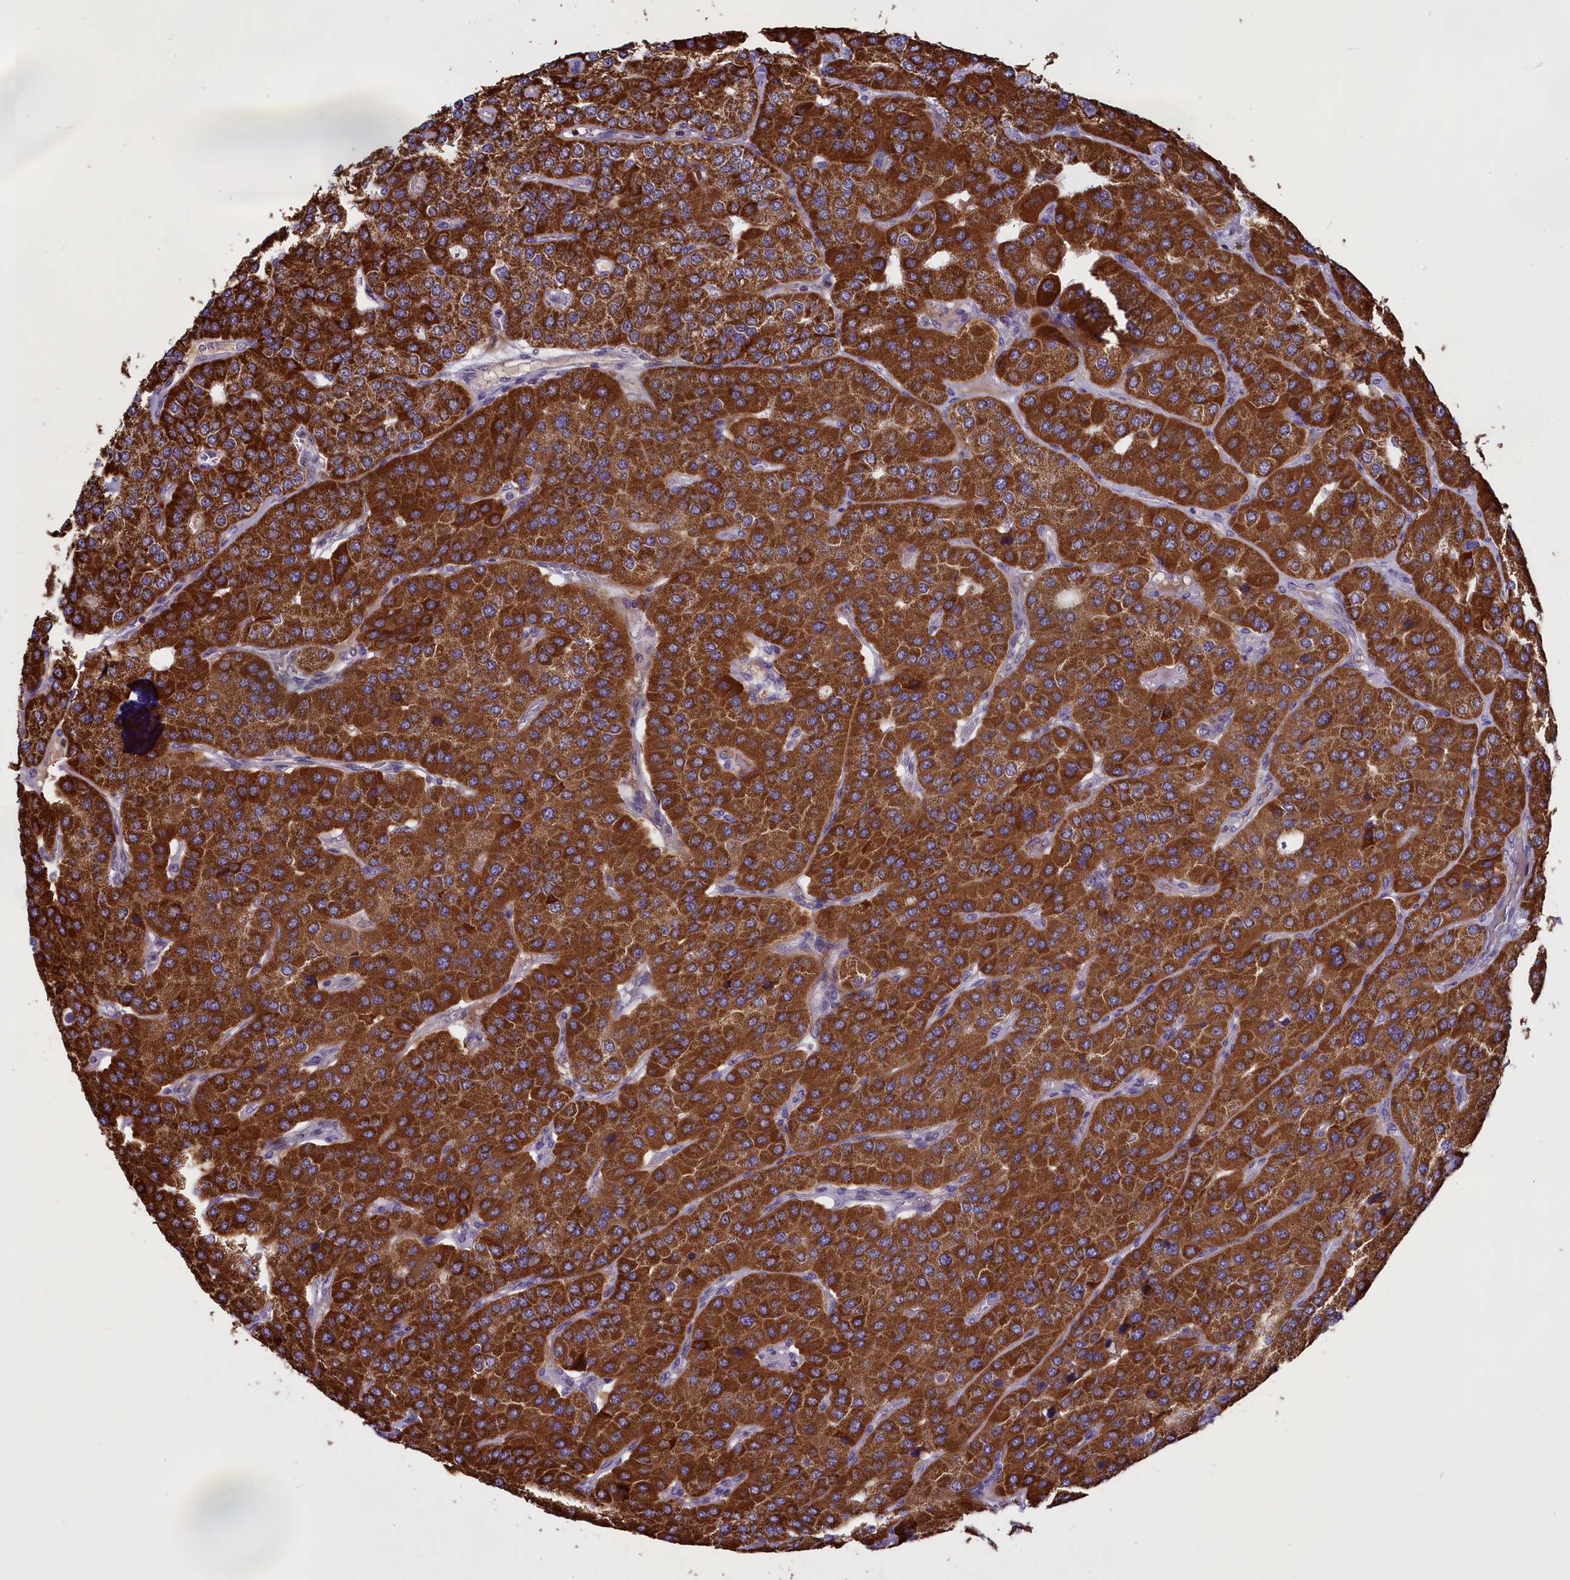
{"staining": {"intensity": "strong", "quantity": ">75%", "location": "cytoplasmic/membranous"}, "tissue": "parathyroid gland", "cell_type": "Glandular cells", "image_type": "normal", "snomed": [{"axis": "morphology", "description": "Normal tissue, NOS"}, {"axis": "morphology", "description": "Adenoma, NOS"}, {"axis": "topography", "description": "Parathyroid gland"}], "caption": "IHC (DAB (3,3'-diaminobenzidine)) staining of unremarkable human parathyroid gland displays strong cytoplasmic/membranous protein expression in about >75% of glandular cells.", "gene": "GLRX5", "patient": {"sex": "female", "age": 86}}